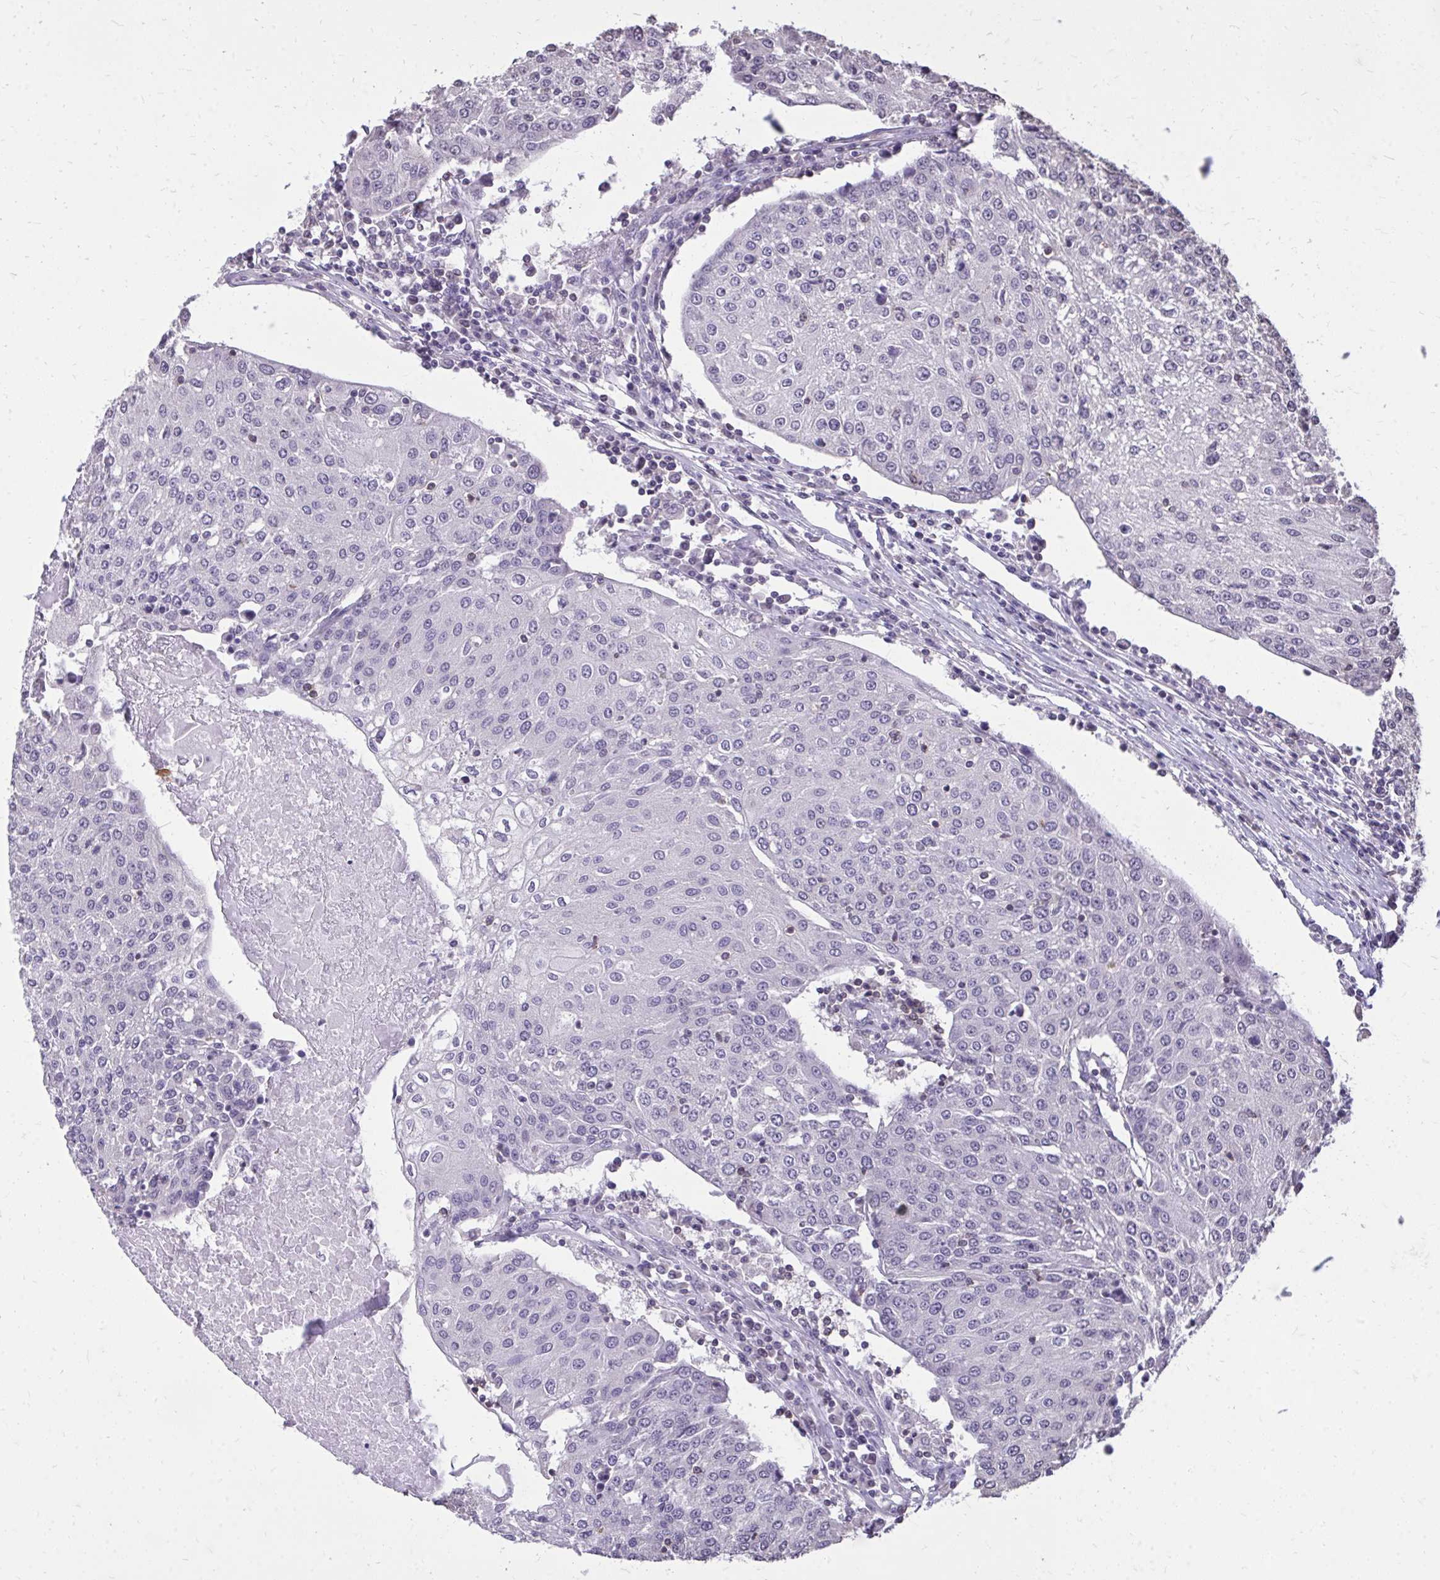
{"staining": {"intensity": "negative", "quantity": "none", "location": "none"}, "tissue": "urothelial cancer", "cell_type": "Tumor cells", "image_type": "cancer", "snomed": [{"axis": "morphology", "description": "Urothelial carcinoma, High grade"}, {"axis": "topography", "description": "Urinary bladder"}], "caption": "The photomicrograph shows no staining of tumor cells in high-grade urothelial carcinoma.", "gene": "AKAP5", "patient": {"sex": "female", "age": 85}}